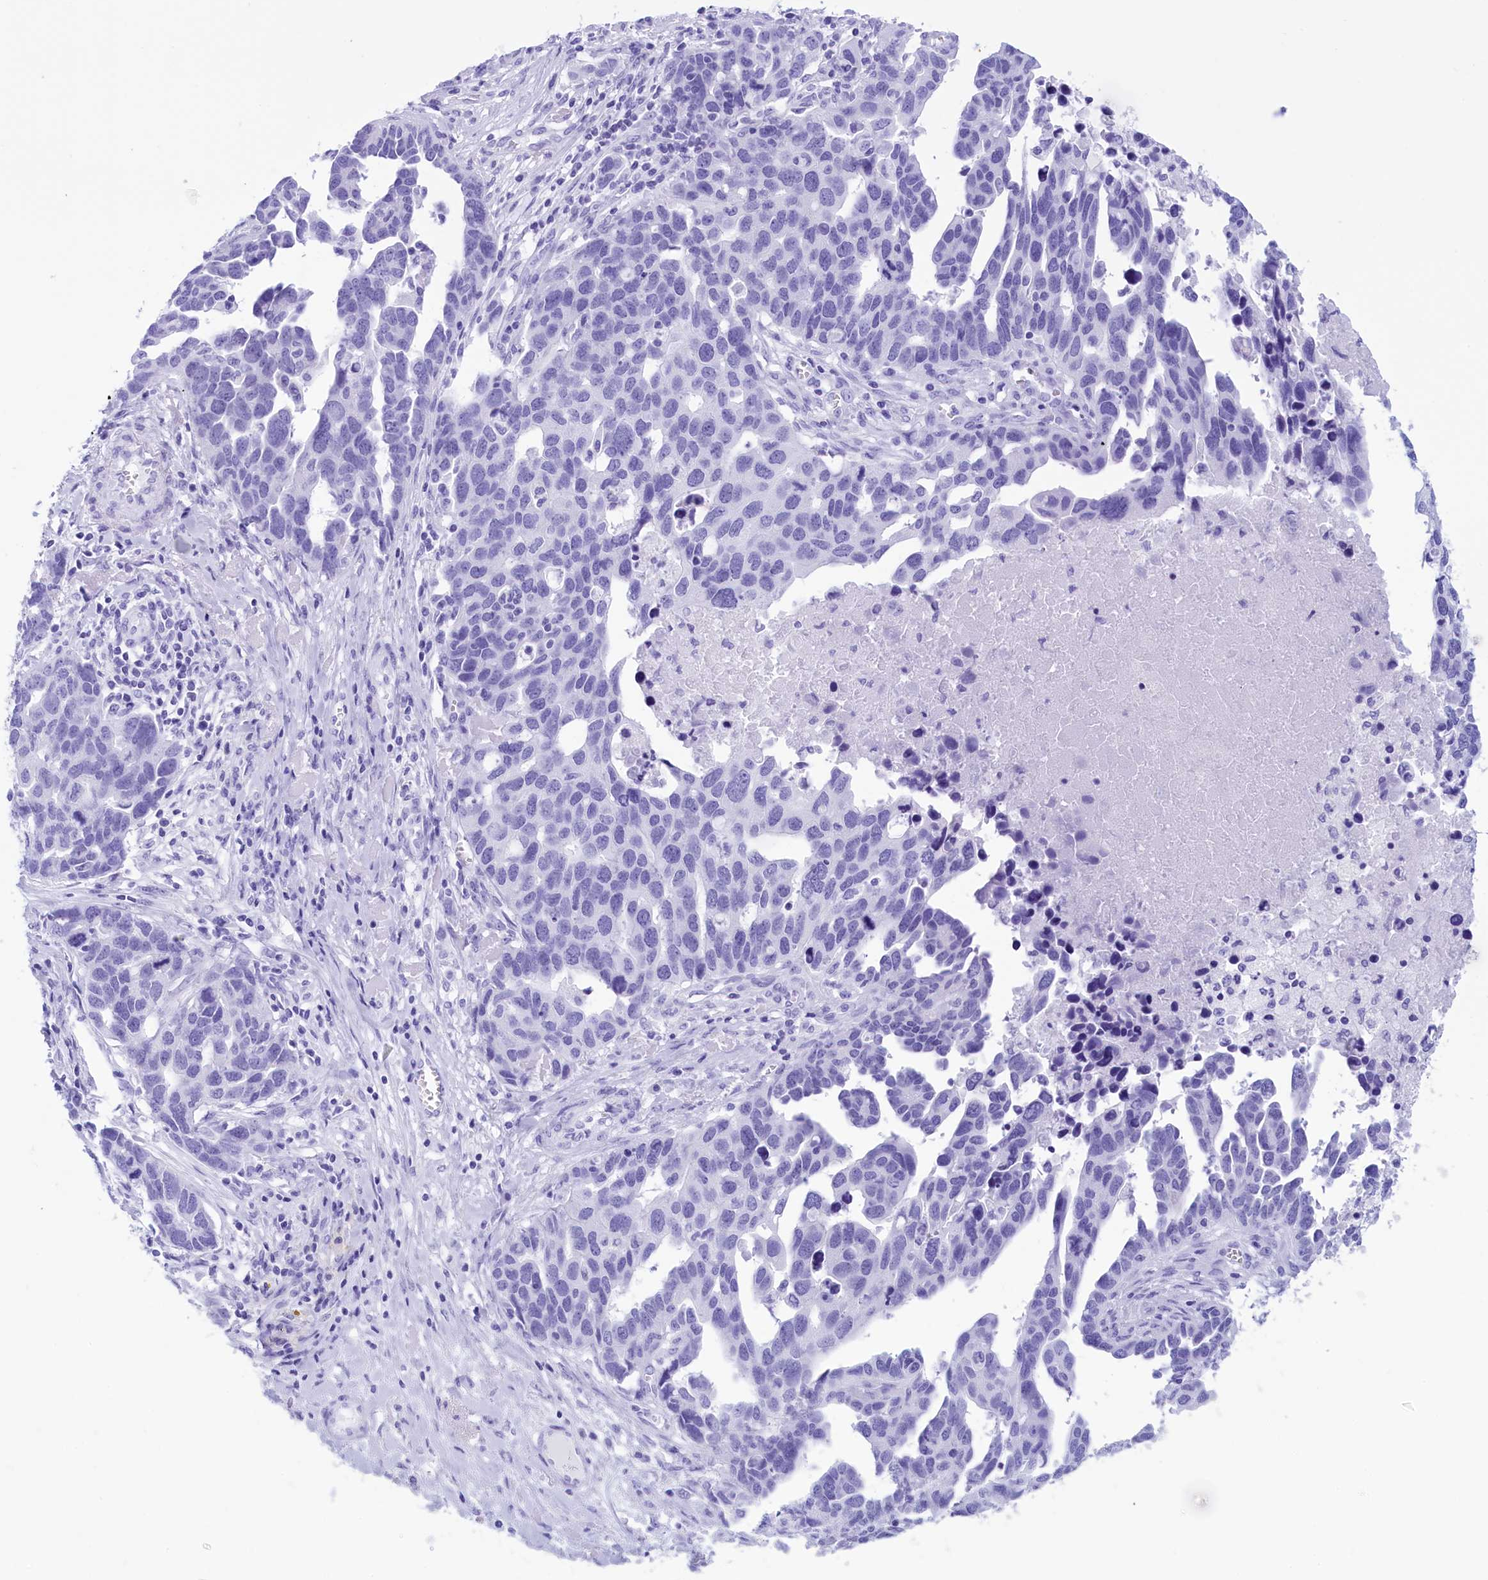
{"staining": {"intensity": "negative", "quantity": "none", "location": "none"}, "tissue": "ovarian cancer", "cell_type": "Tumor cells", "image_type": "cancer", "snomed": [{"axis": "morphology", "description": "Cystadenocarcinoma, serous, NOS"}, {"axis": "topography", "description": "Ovary"}], "caption": "The image shows no significant expression in tumor cells of ovarian serous cystadenocarcinoma. Nuclei are stained in blue.", "gene": "BRI3", "patient": {"sex": "female", "age": 54}}